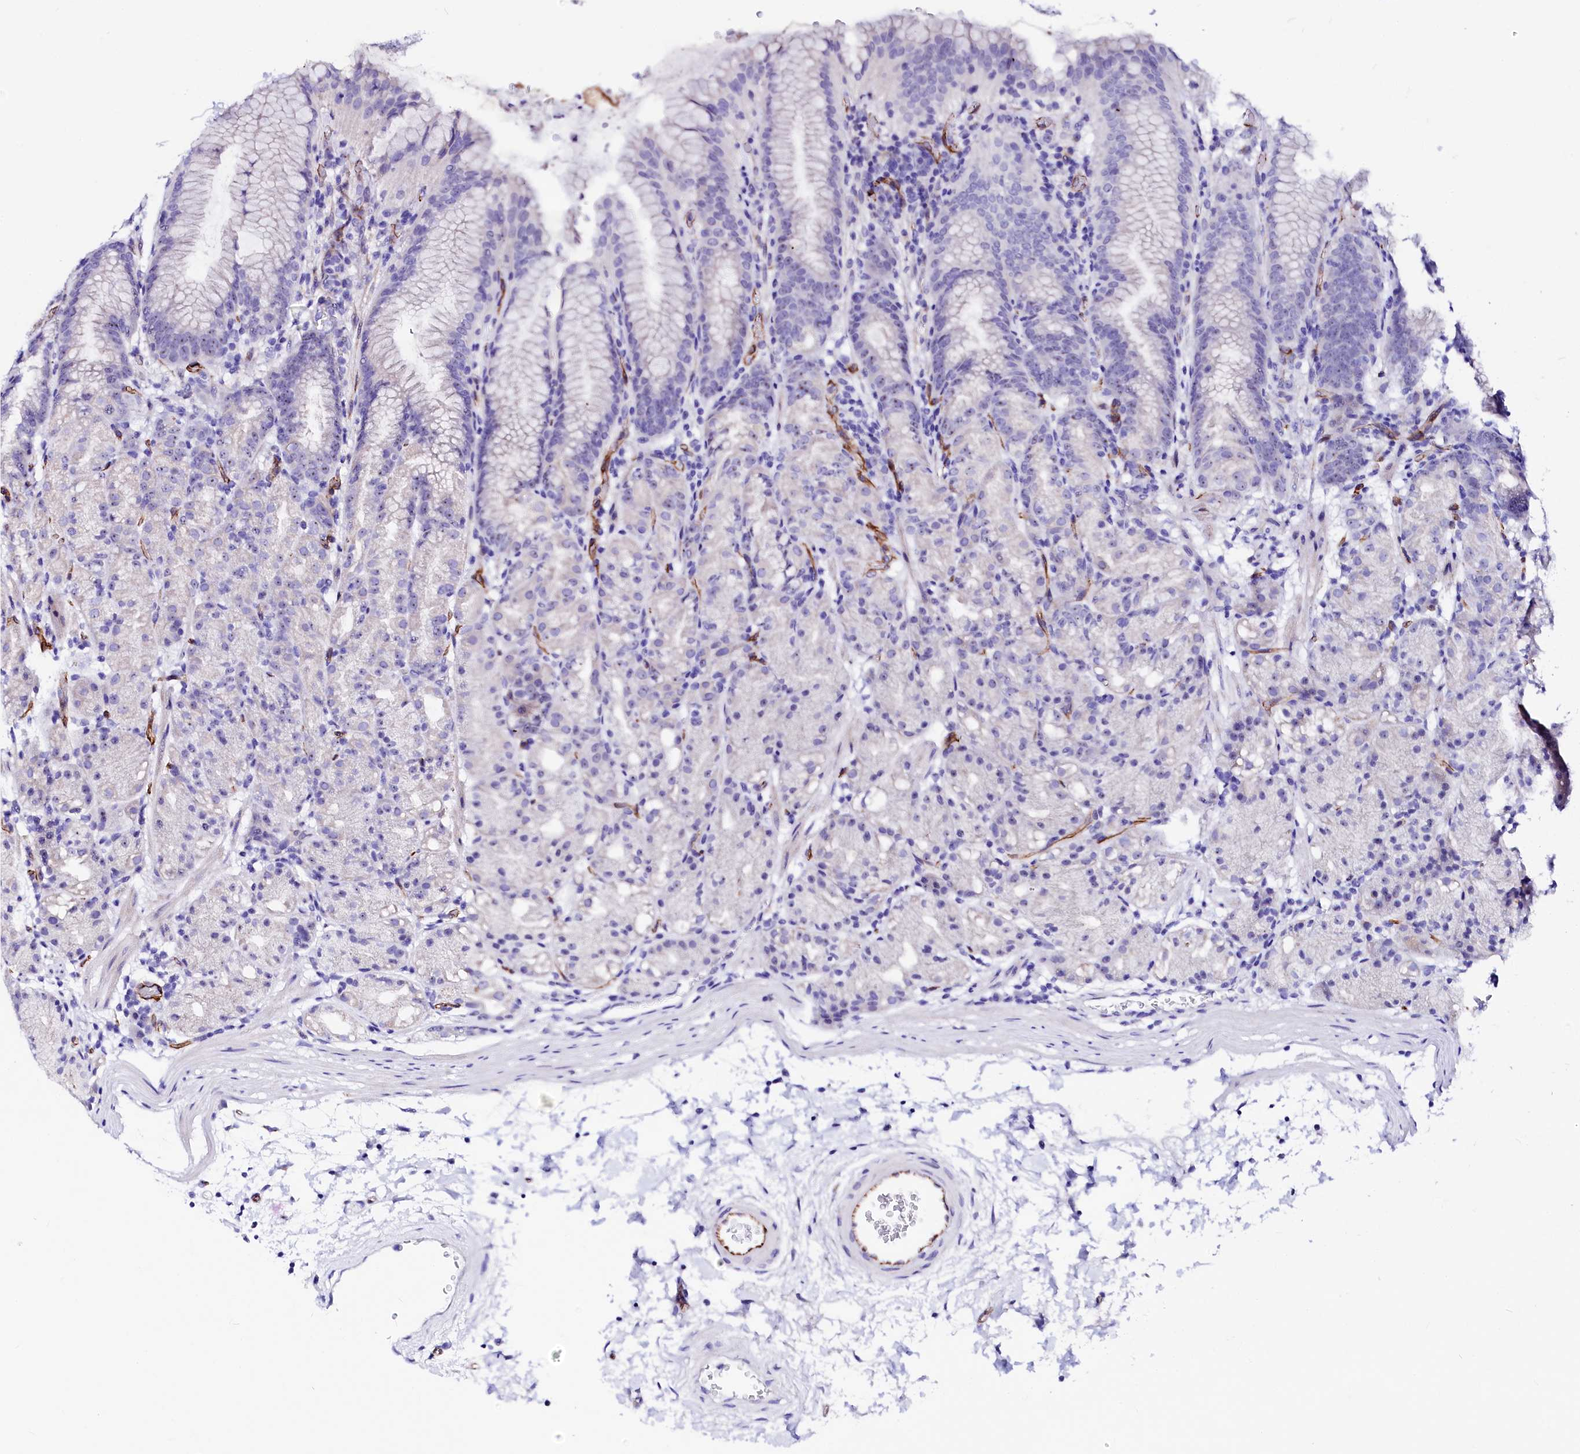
{"staining": {"intensity": "moderate", "quantity": "<25%", "location": "cytoplasmic/membranous"}, "tissue": "stomach", "cell_type": "Glandular cells", "image_type": "normal", "snomed": [{"axis": "morphology", "description": "Normal tissue, NOS"}, {"axis": "topography", "description": "Stomach, upper"}], "caption": "Immunohistochemical staining of benign stomach exhibits low levels of moderate cytoplasmic/membranous expression in about <25% of glandular cells. The staining was performed using DAB to visualize the protein expression in brown, while the nuclei were stained in blue with hematoxylin (Magnification: 20x).", "gene": "SFR1", "patient": {"sex": "male", "age": 48}}